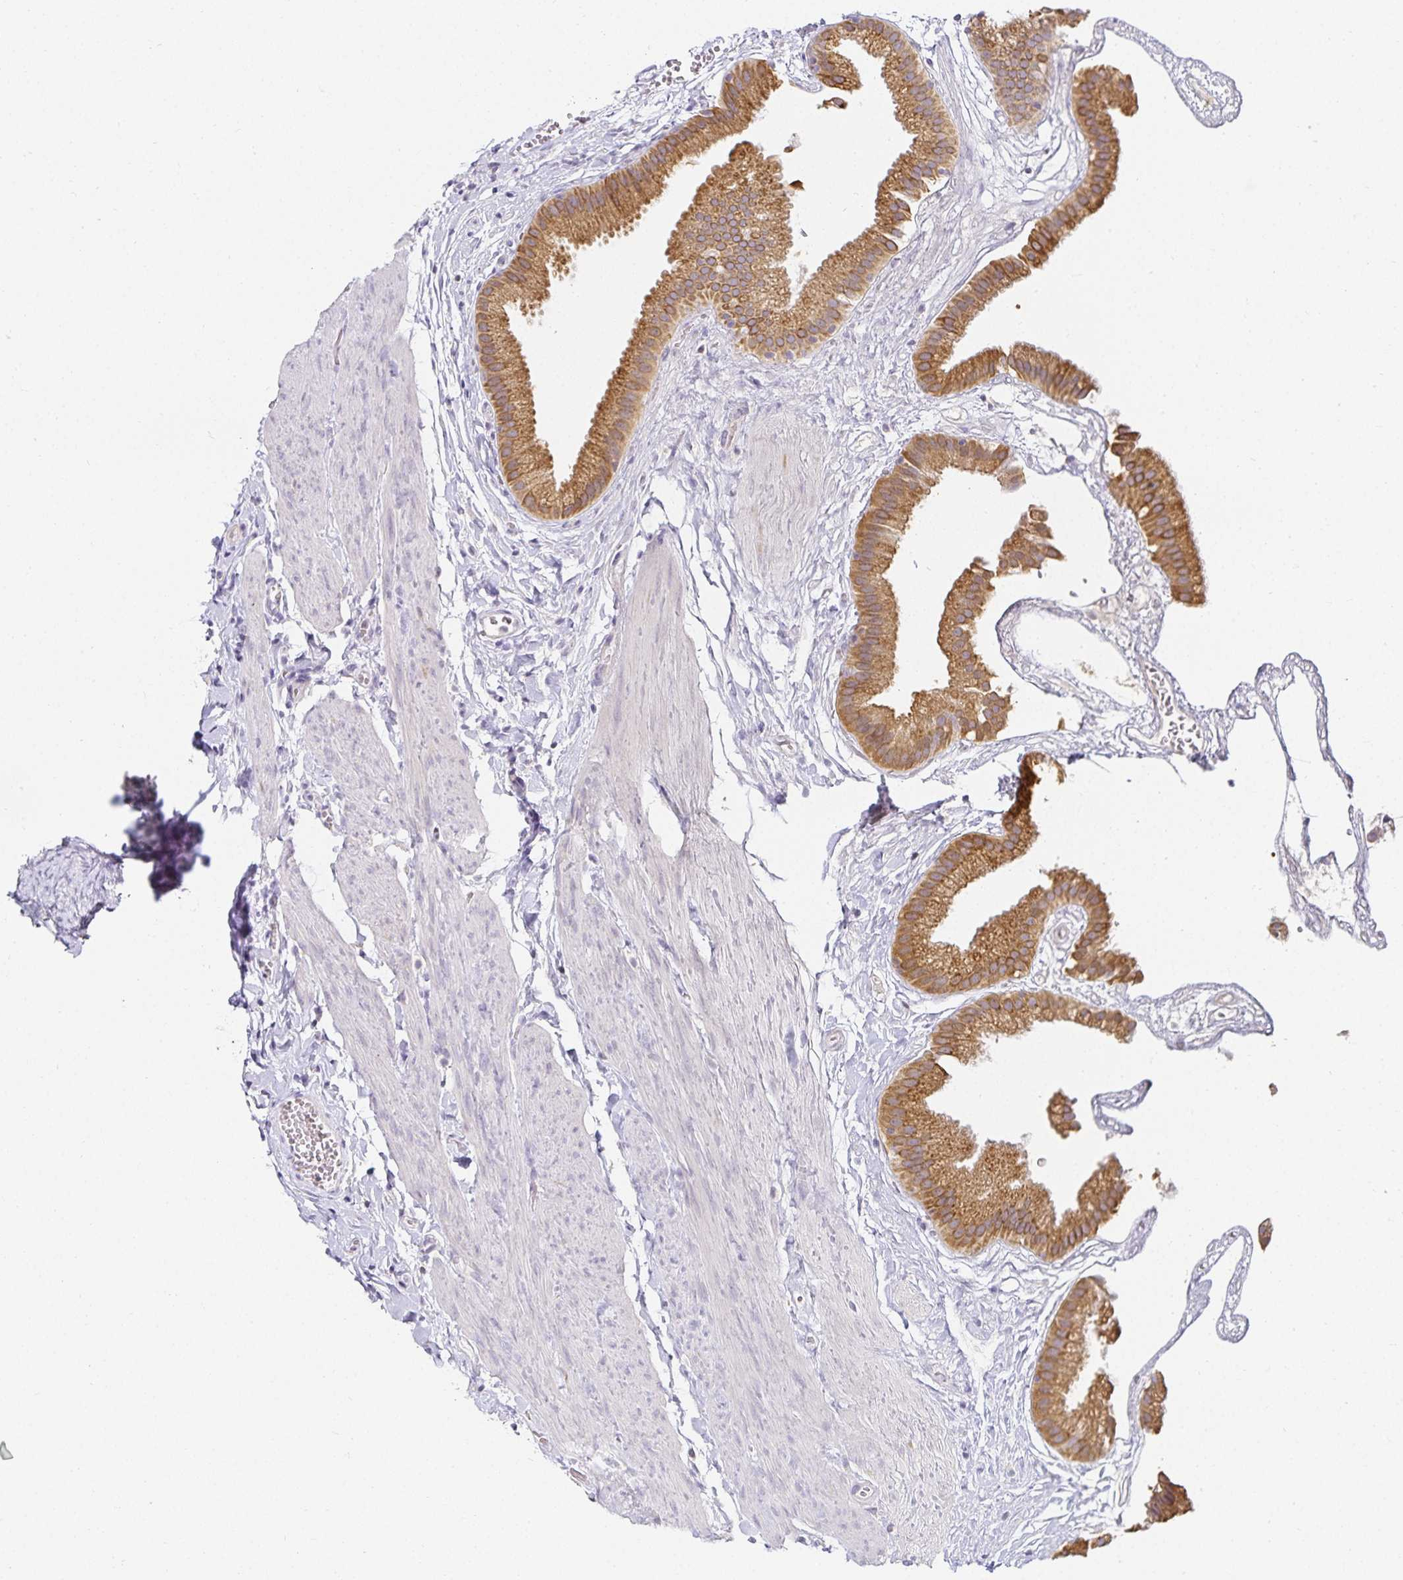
{"staining": {"intensity": "moderate", "quantity": ">75%", "location": "cytoplasmic/membranous"}, "tissue": "gallbladder", "cell_type": "Glandular cells", "image_type": "normal", "snomed": [{"axis": "morphology", "description": "Normal tissue, NOS"}, {"axis": "topography", "description": "Gallbladder"}], "caption": "Approximately >75% of glandular cells in normal gallbladder show moderate cytoplasmic/membranous protein expression as visualized by brown immunohistochemical staining.", "gene": "GP2", "patient": {"sex": "female", "age": 63}}